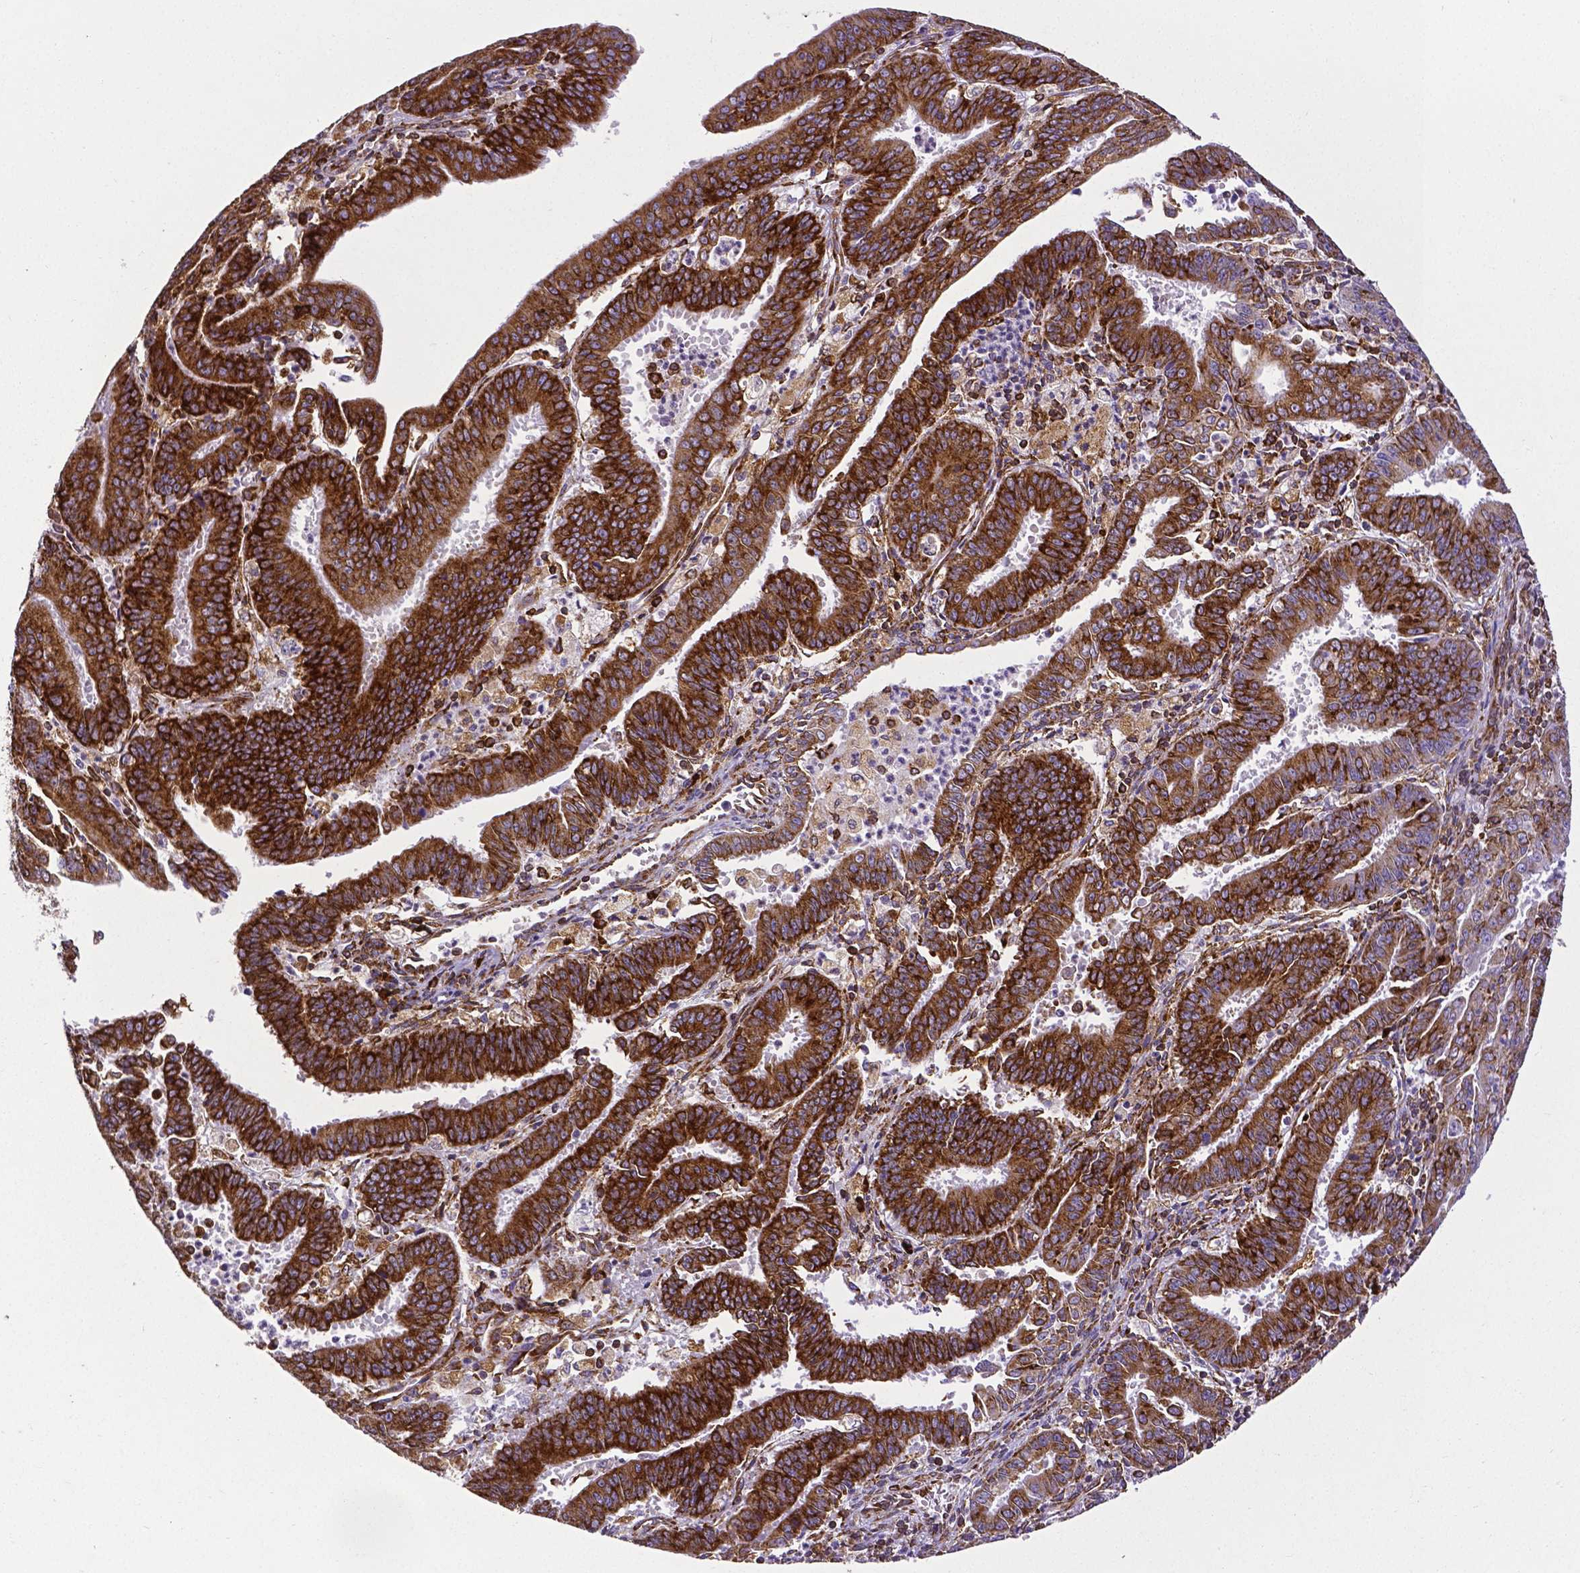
{"staining": {"intensity": "strong", "quantity": ">75%", "location": "cytoplasmic/membranous"}, "tissue": "endometrial cancer", "cell_type": "Tumor cells", "image_type": "cancer", "snomed": [{"axis": "morphology", "description": "Adenocarcinoma, NOS"}, {"axis": "topography", "description": "Endometrium"}], "caption": "Protein analysis of adenocarcinoma (endometrial) tissue displays strong cytoplasmic/membranous expression in about >75% of tumor cells.", "gene": "MTDH", "patient": {"sex": "female", "age": 73}}